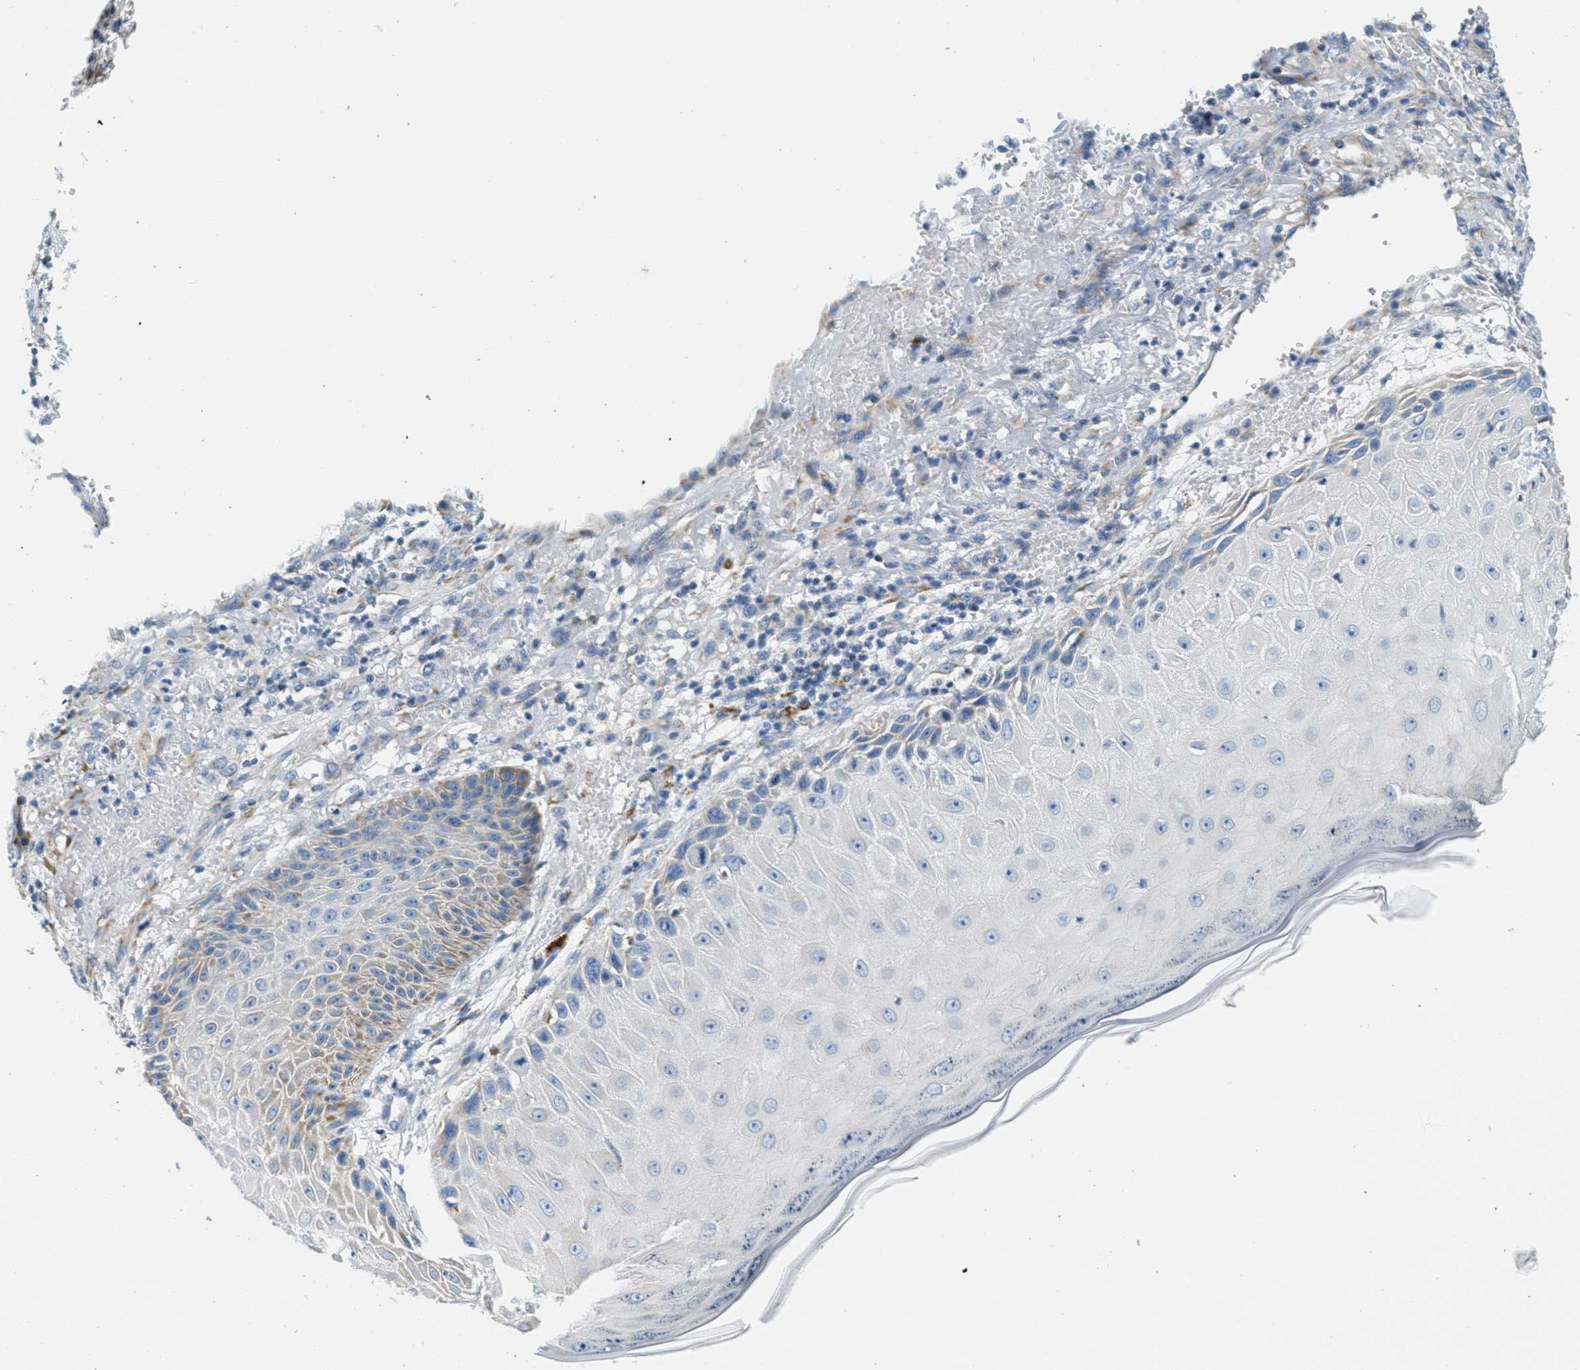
{"staining": {"intensity": "weak", "quantity": "<25%", "location": "cytoplasmic/membranous"}, "tissue": "skin cancer", "cell_type": "Tumor cells", "image_type": "cancer", "snomed": [{"axis": "morphology", "description": "Squamous cell carcinoma, NOS"}, {"axis": "topography", "description": "Skin"}], "caption": "This is an immunohistochemistry micrograph of human squamous cell carcinoma (skin). There is no positivity in tumor cells.", "gene": "CA4", "patient": {"sex": "female", "age": 80}}